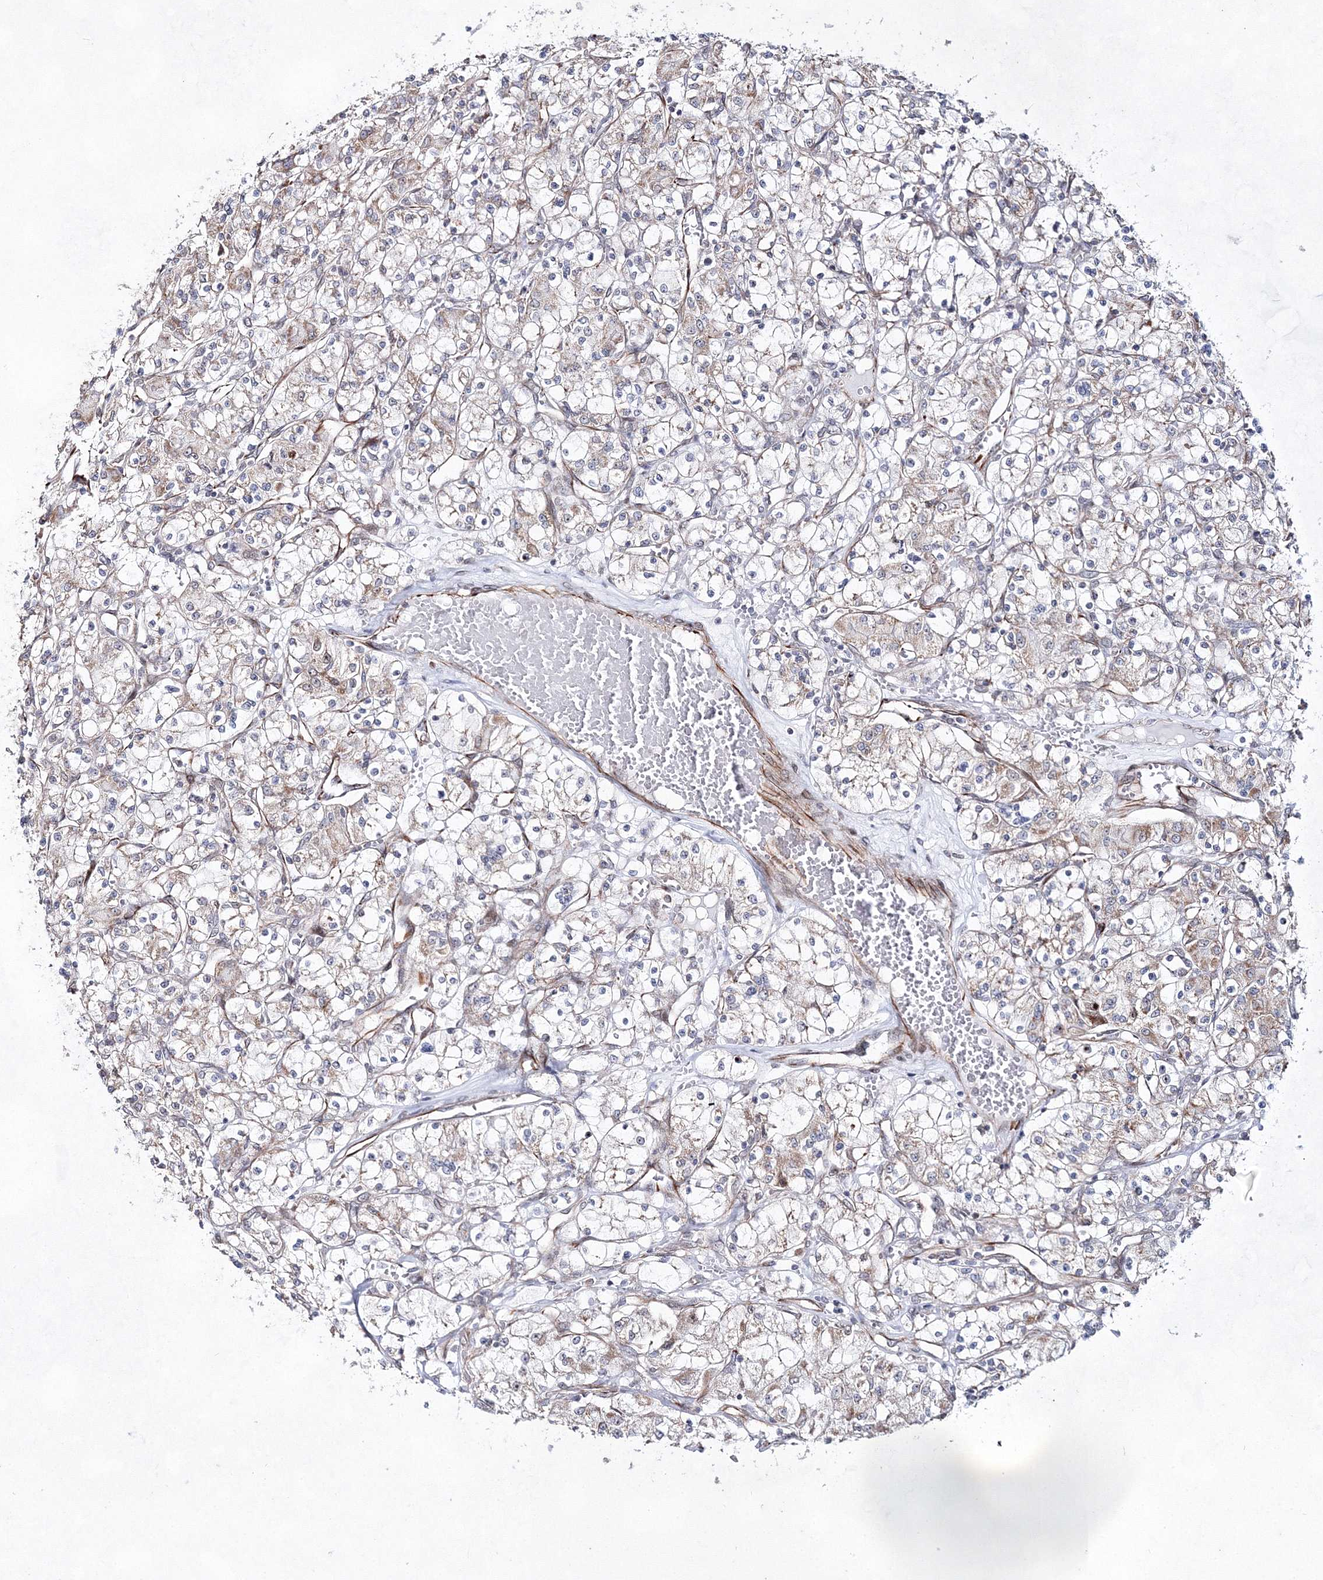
{"staining": {"intensity": "weak", "quantity": "<25%", "location": "cytoplasmic/membranous"}, "tissue": "renal cancer", "cell_type": "Tumor cells", "image_type": "cancer", "snomed": [{"axis": "morphology", "description": "Adenocarcinoma, NOS"}, {"axis": "topography", "description": "Kidney"}], "caption": "High magnification brightfield microscopy of adenocarcinoma (renal) stained with DAB (brown) and counterstained with hematoxylin (blue): tumor cells show no significant positivity. The staining was performed using DAB to visualize the protein expression in brown, while the nuclei were stained in blue with hematoxylin (Magnification: 20x).", "gene": "SNIP1", "patient": {"sex": "female", "age": 59}}